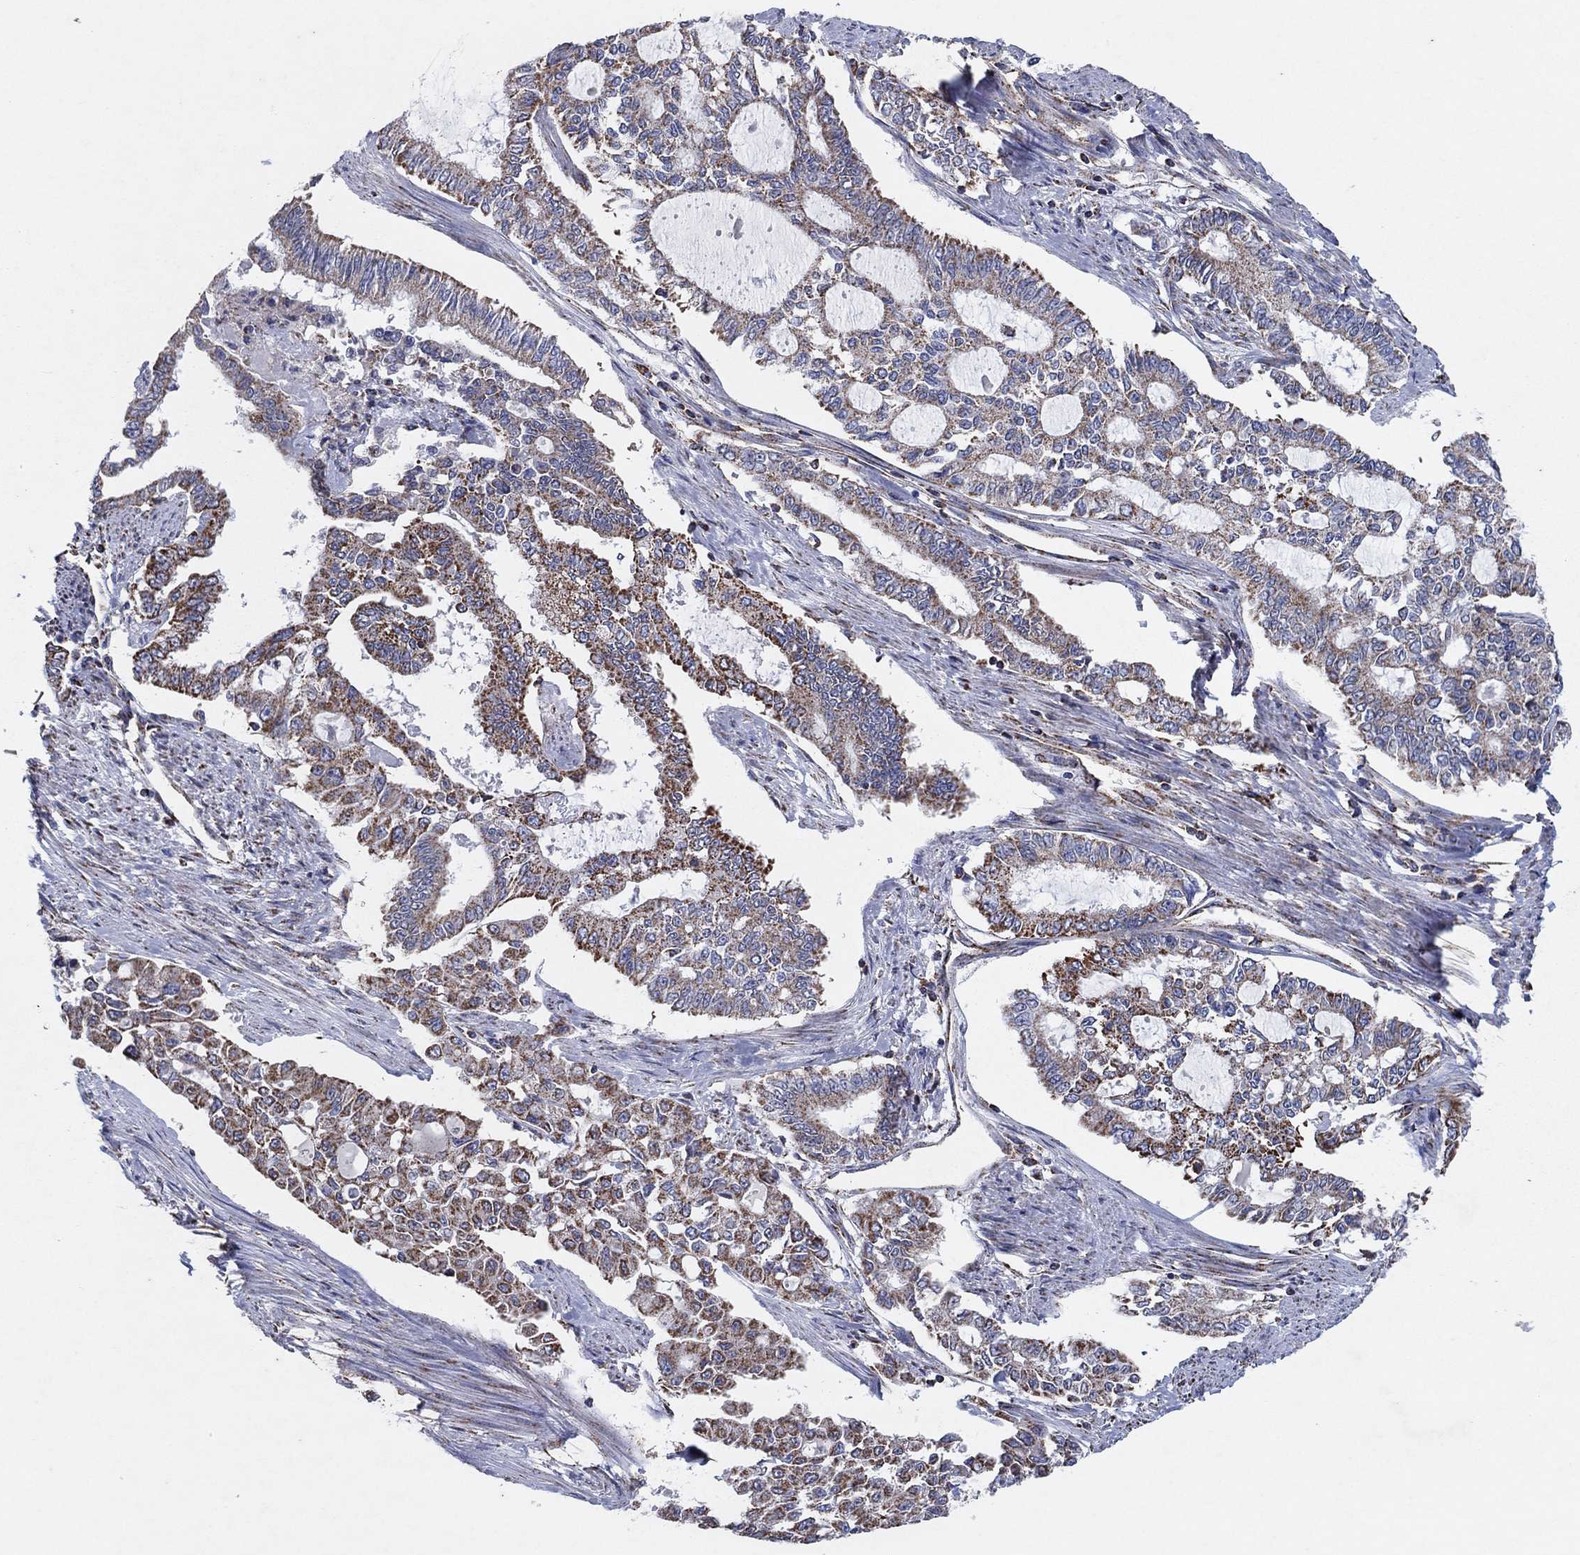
{"staining": {"intensity": "strong", "quantity": "25%-75%", "location": "cytoplasmic/membranous"}, "tissue": "endometrial cancer", "cell_type": "Tumor cells", "image_type": "cancer", "snomed": [{"axis": "morphology", "description": "Adenocarcinoma, NOS"}, {"axis": "topography", "description": "Uterus"}], "caption": "Immunohistochemical staining of endometrial cancer demonstrates high levels of strong cytoplasmic/membranous protein staining in about 25%-75% of tumor cells. (brown staining indicates protein expression, while blue staining denotes nuclei).", "gene": "C9orf85", "patient": {"sex": "female", "age": 59}}